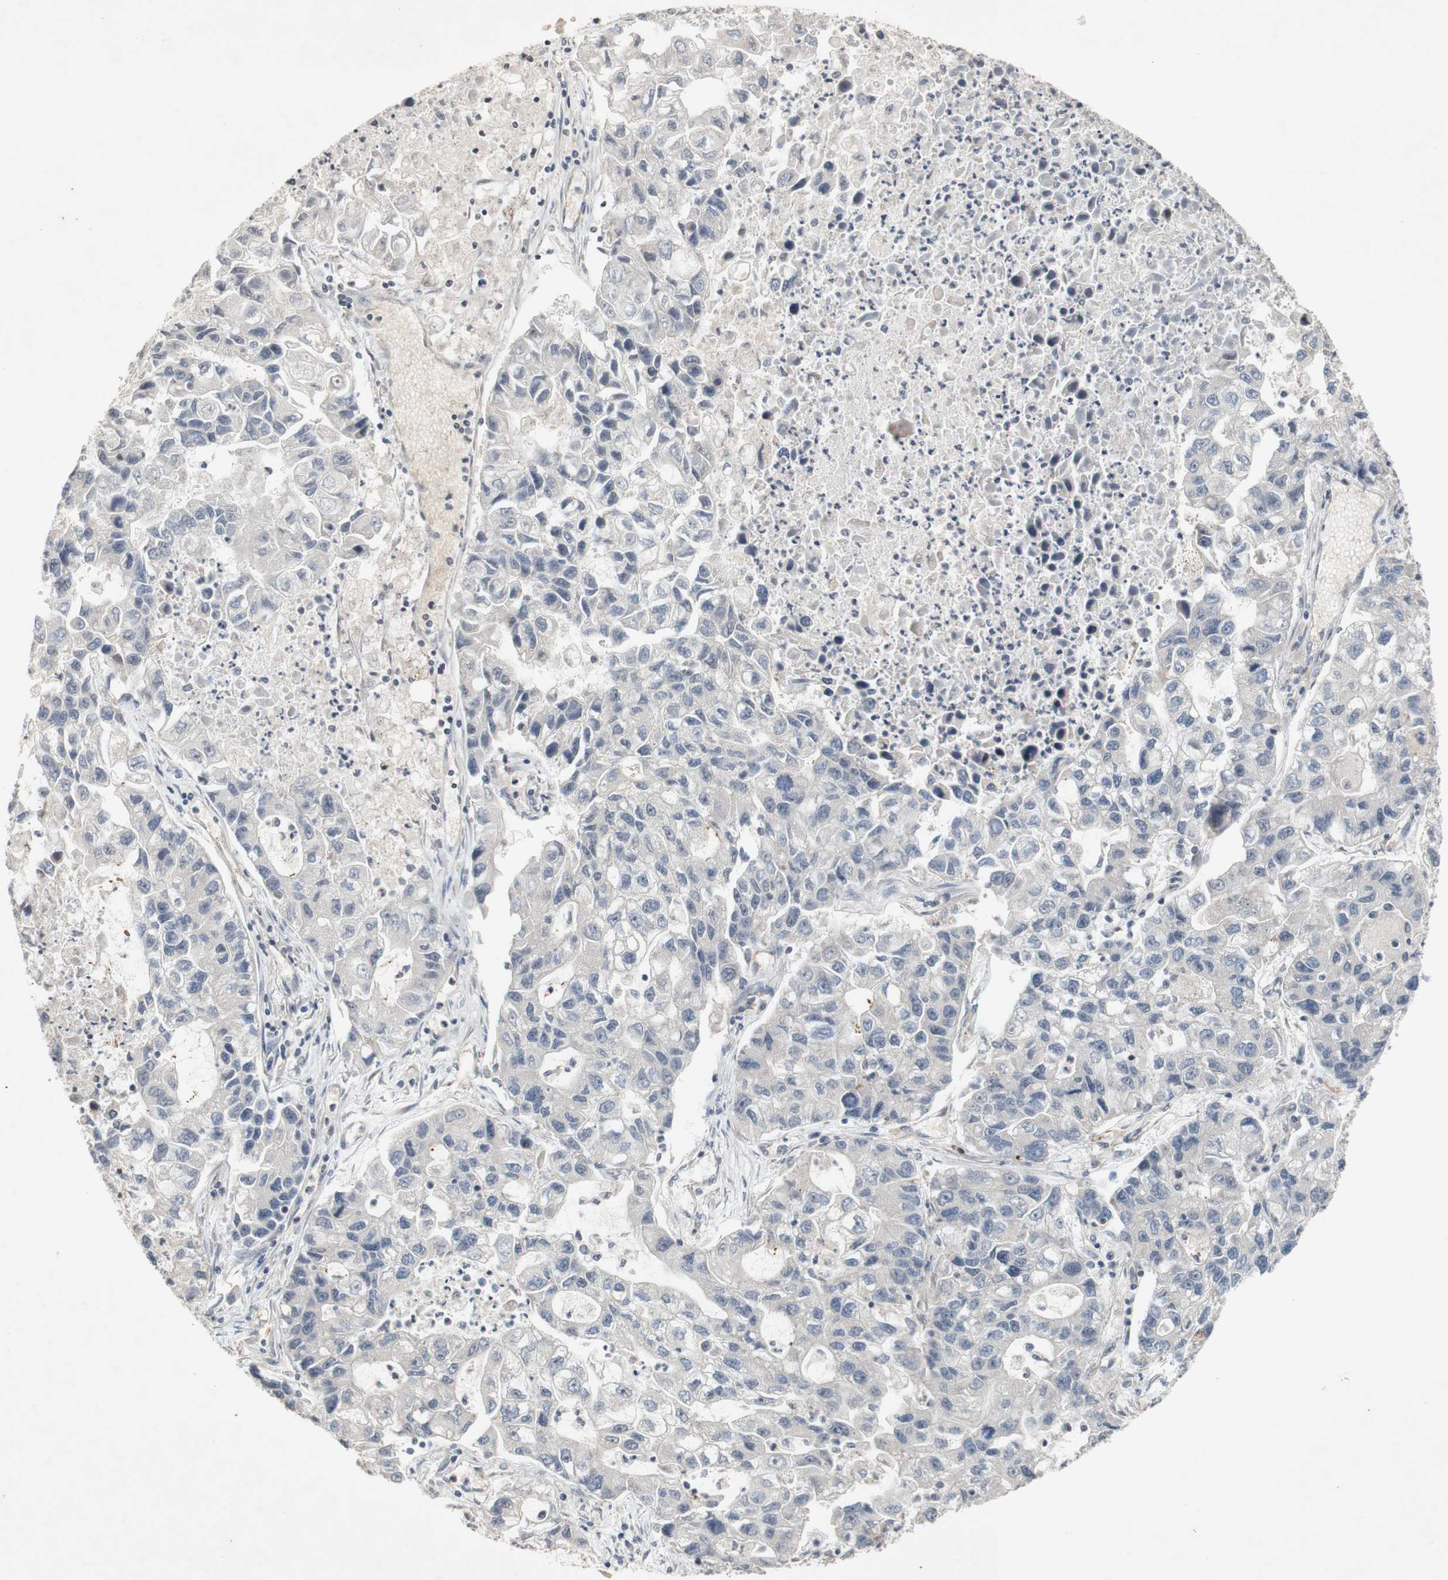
{"staining": {"intensity": "weak", "quantity": ">75%", "location": "cytoplasmic/membranous"}, "tissue": "lung cancer", "cell_type": "Tumor cells", "image_type": "cancer", "snomed": [{"axis": "morphology", "description": "Adenocarcinoma, NOS"}, {"axis": "topography", "description": "Lung"}], "caption": "This histopathology image demonstrates lung cancer (adenocarcinoma) stained with IHC to label a protein in brown. The cytoplasmic/membranous of tumor cells show weak positivity for the protein. Nuclei are counter-stained blue.", "gene": "PIN1", "patient": {"sex": "female", "age": 51}}